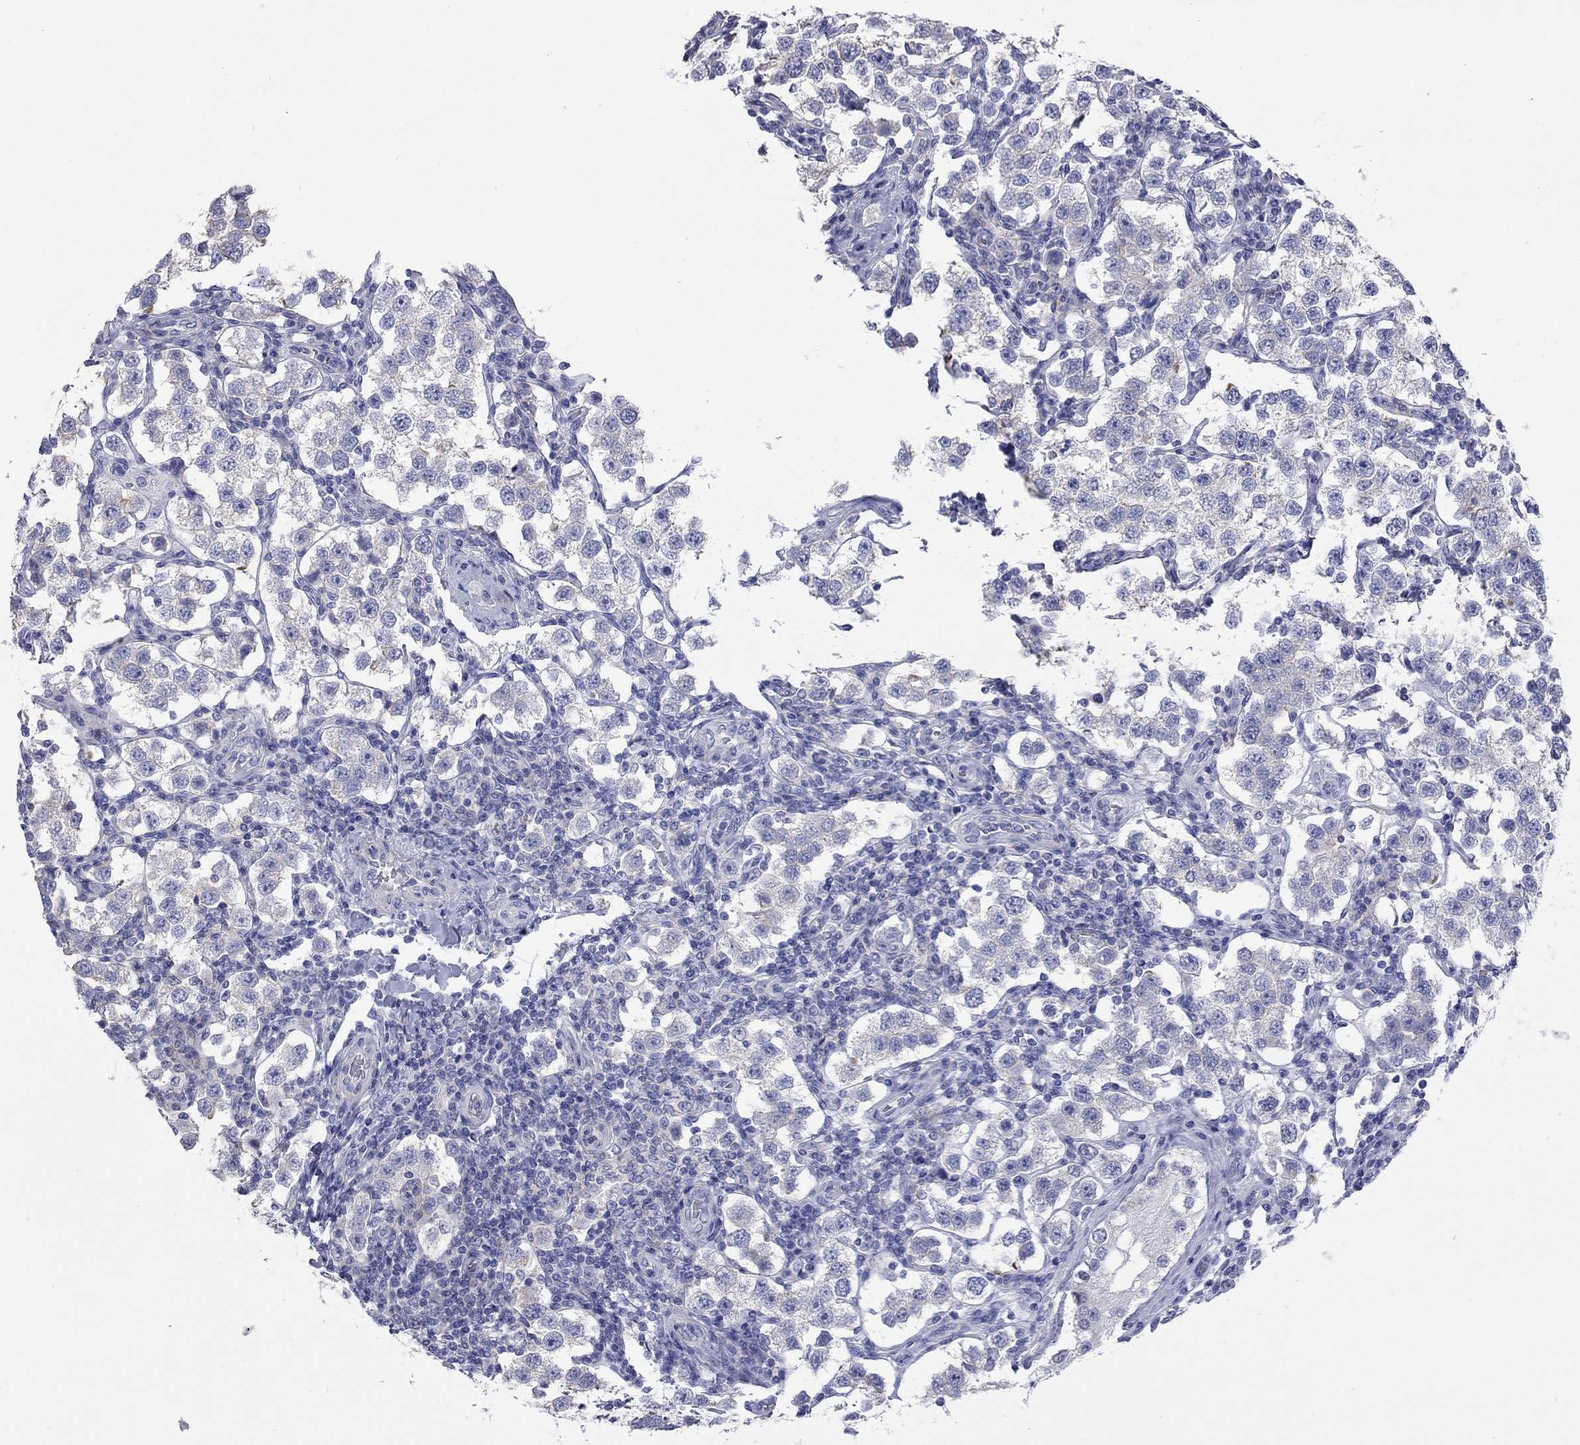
{"staining": {"intensity": "negative", "quantity": "none", "location": "none"}, "tissue": "testis cancer", "cell_type": "Tumor cells", "image_type": "cancer", "snomed": [{"axis": "morphology", "description": "Seminoma, NOS"}, {"axis": "topography", "description": "Testis"}], "caption": "The micrograph exhibits no significant staining in tumor cells of testis cancer (seminoma).", "gene": "ACTL7B", "patient": {"sex": "male", "age": 37}}